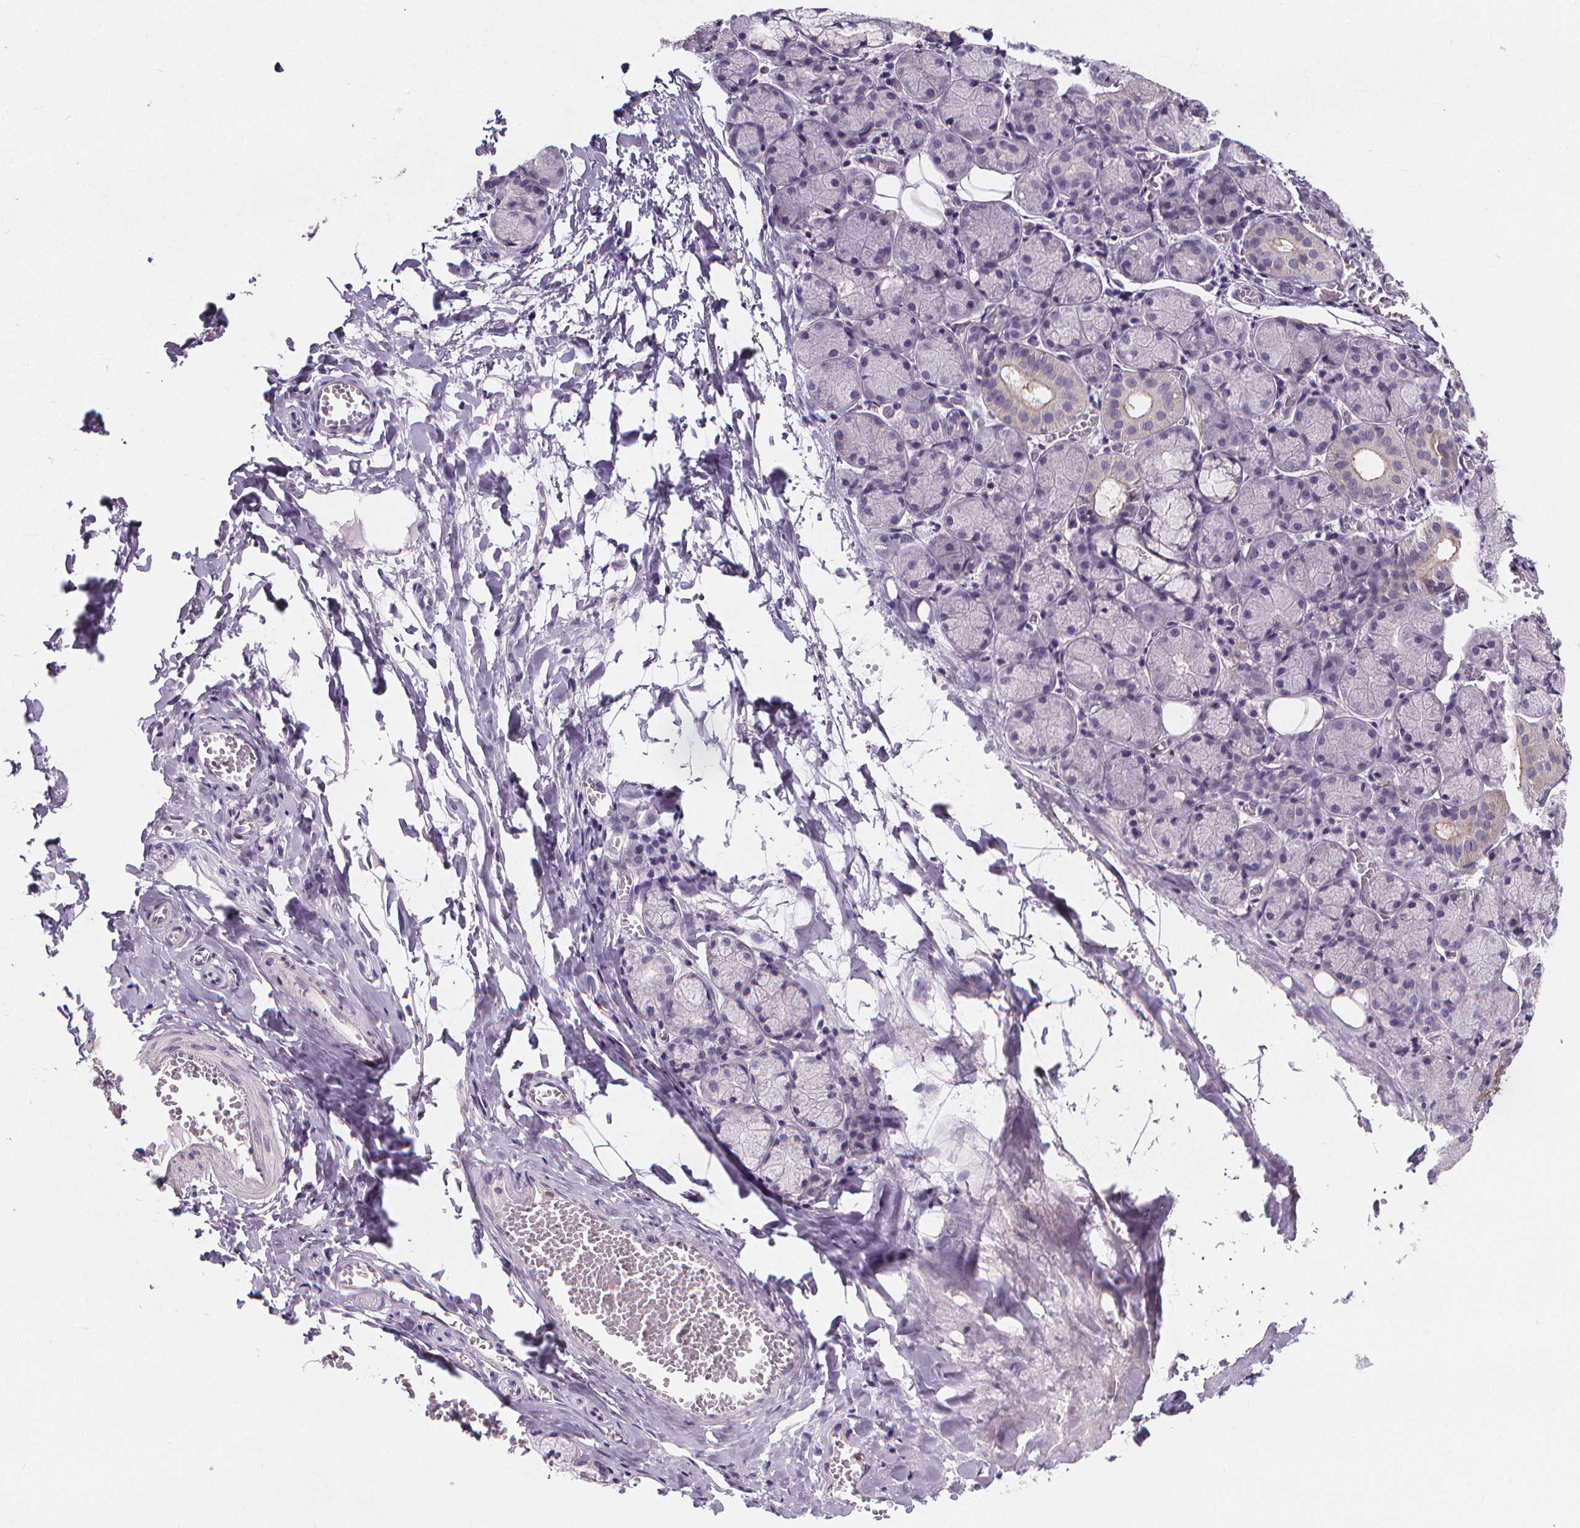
{"staining": {"intensity": "moderate", "quantity": "<25%", "location": "cytoplasmic/membranous"}, "tissue": "salivary gland", "cell_type": "Glandular cells", "image_type": "normal", "snomed": [{"axis": "morphology", "description": "Normal tissue, NOS"}, {"axis": "topography", "description": "Salivary gland"}], "caption": "Brown immunohistochemical staining in unremarkable salivary gland exhibits moderate cytoplasmic/membranous expression in approximately <25% of glandular cells.", "gene": "ATP6V1D", "patient": {"sex": "female", "age": 24}}